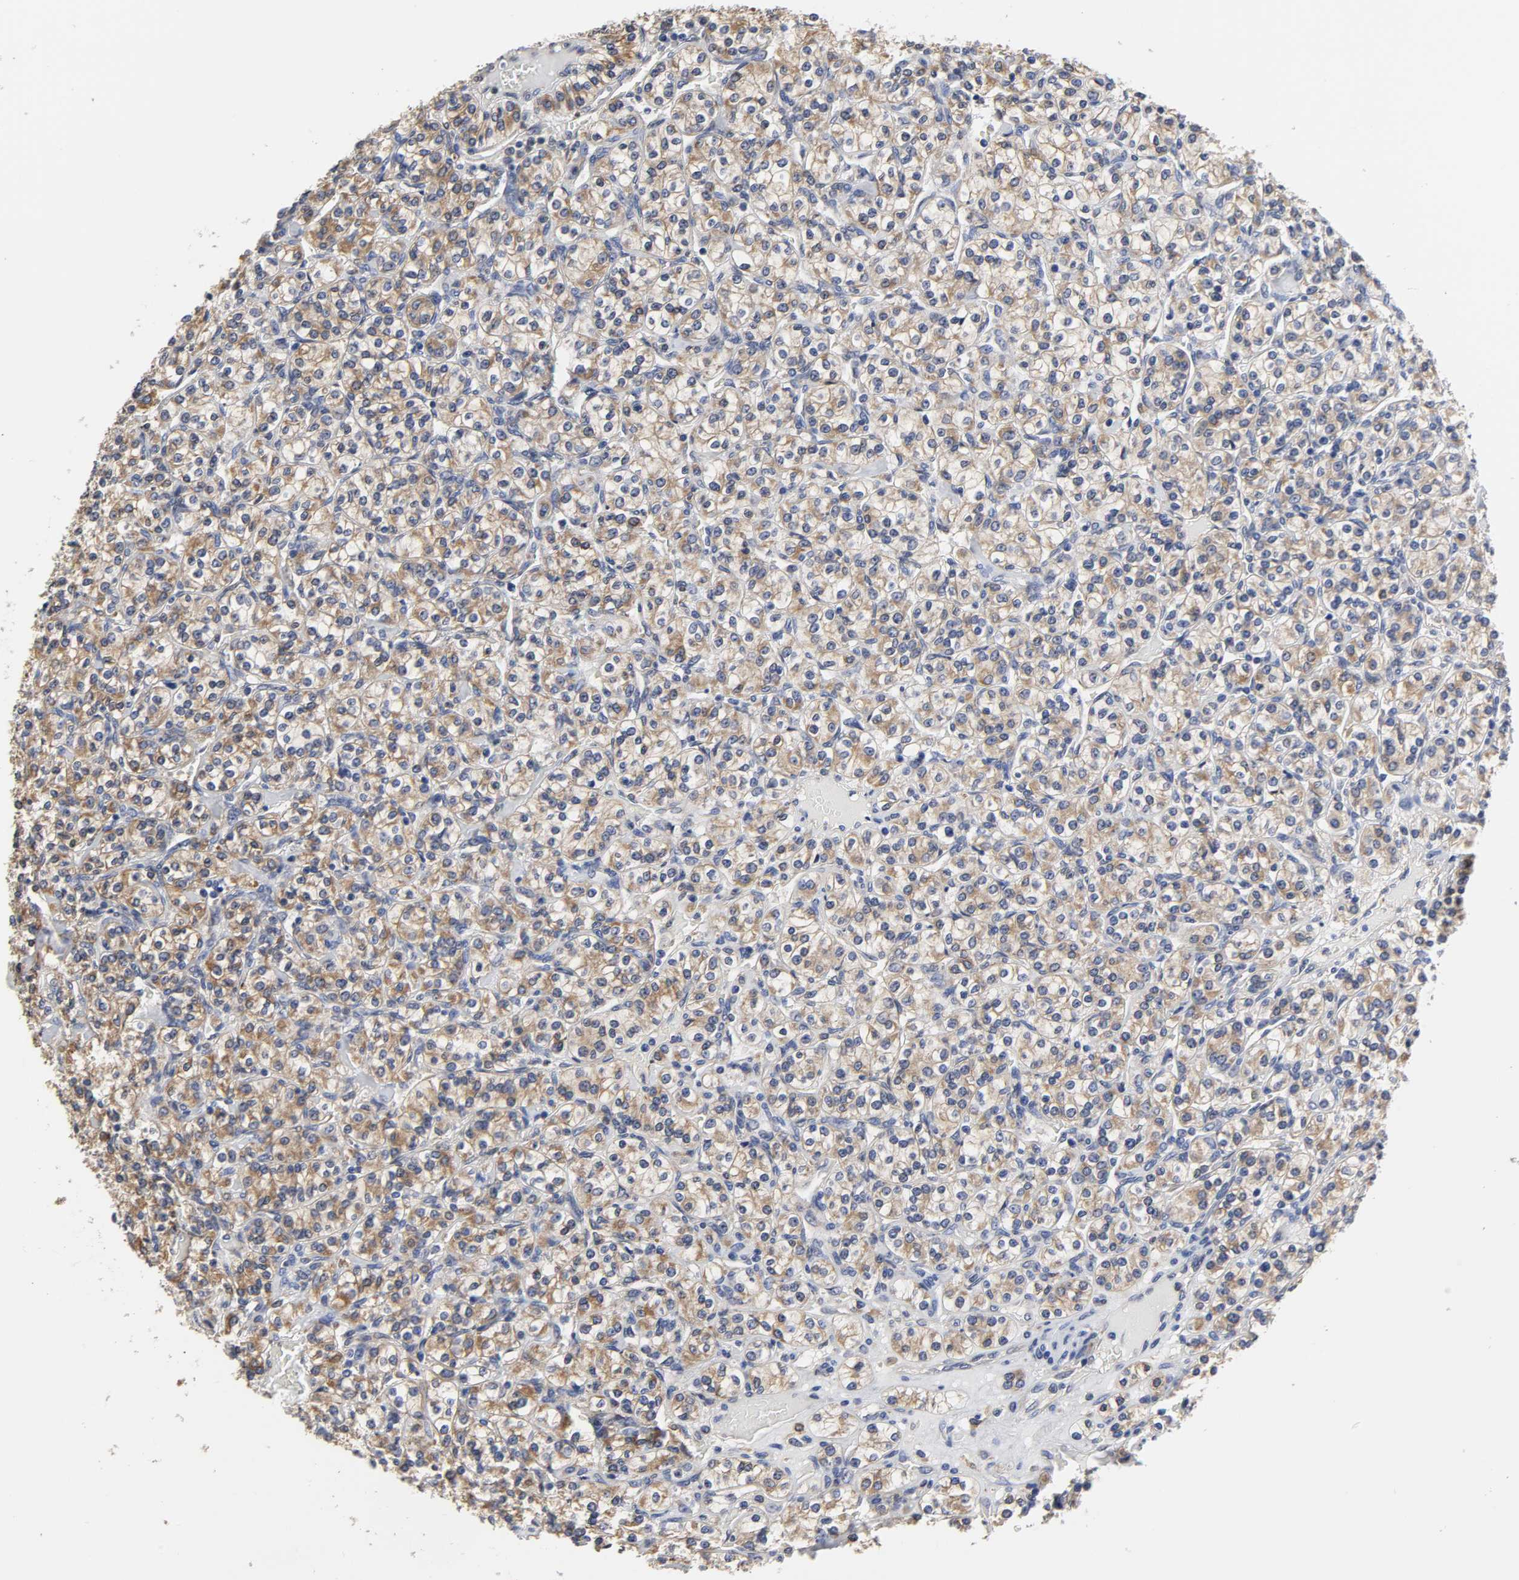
{"staining": {"intensity": "moderate", "quantity": ">75%", "location": "cytoplasmic/membranous"}, "tissue": "renal cancer", "cell_type": "Tumor cells", "image_type": "cancer", "snomed": [{"axis": "morphology", "description": "Adenocarcinoma, NOS"}, {"axis": "topography", "description": "Kidney"}], "caption": "An IHC histopathology image of neoplastic tissue is shown. Protein staining in brown labels moderate cytoplasmic/membranous positivity in renal adenocarcinoma within tumor cells. Using DAB (3,3'-diaminobenzidine) (brown) and hematoxylin (blue) stains, captured at high magnification using brightfield microscopy.", "gene": "HCK", "patient": {"sex": "male", "age": 77}}